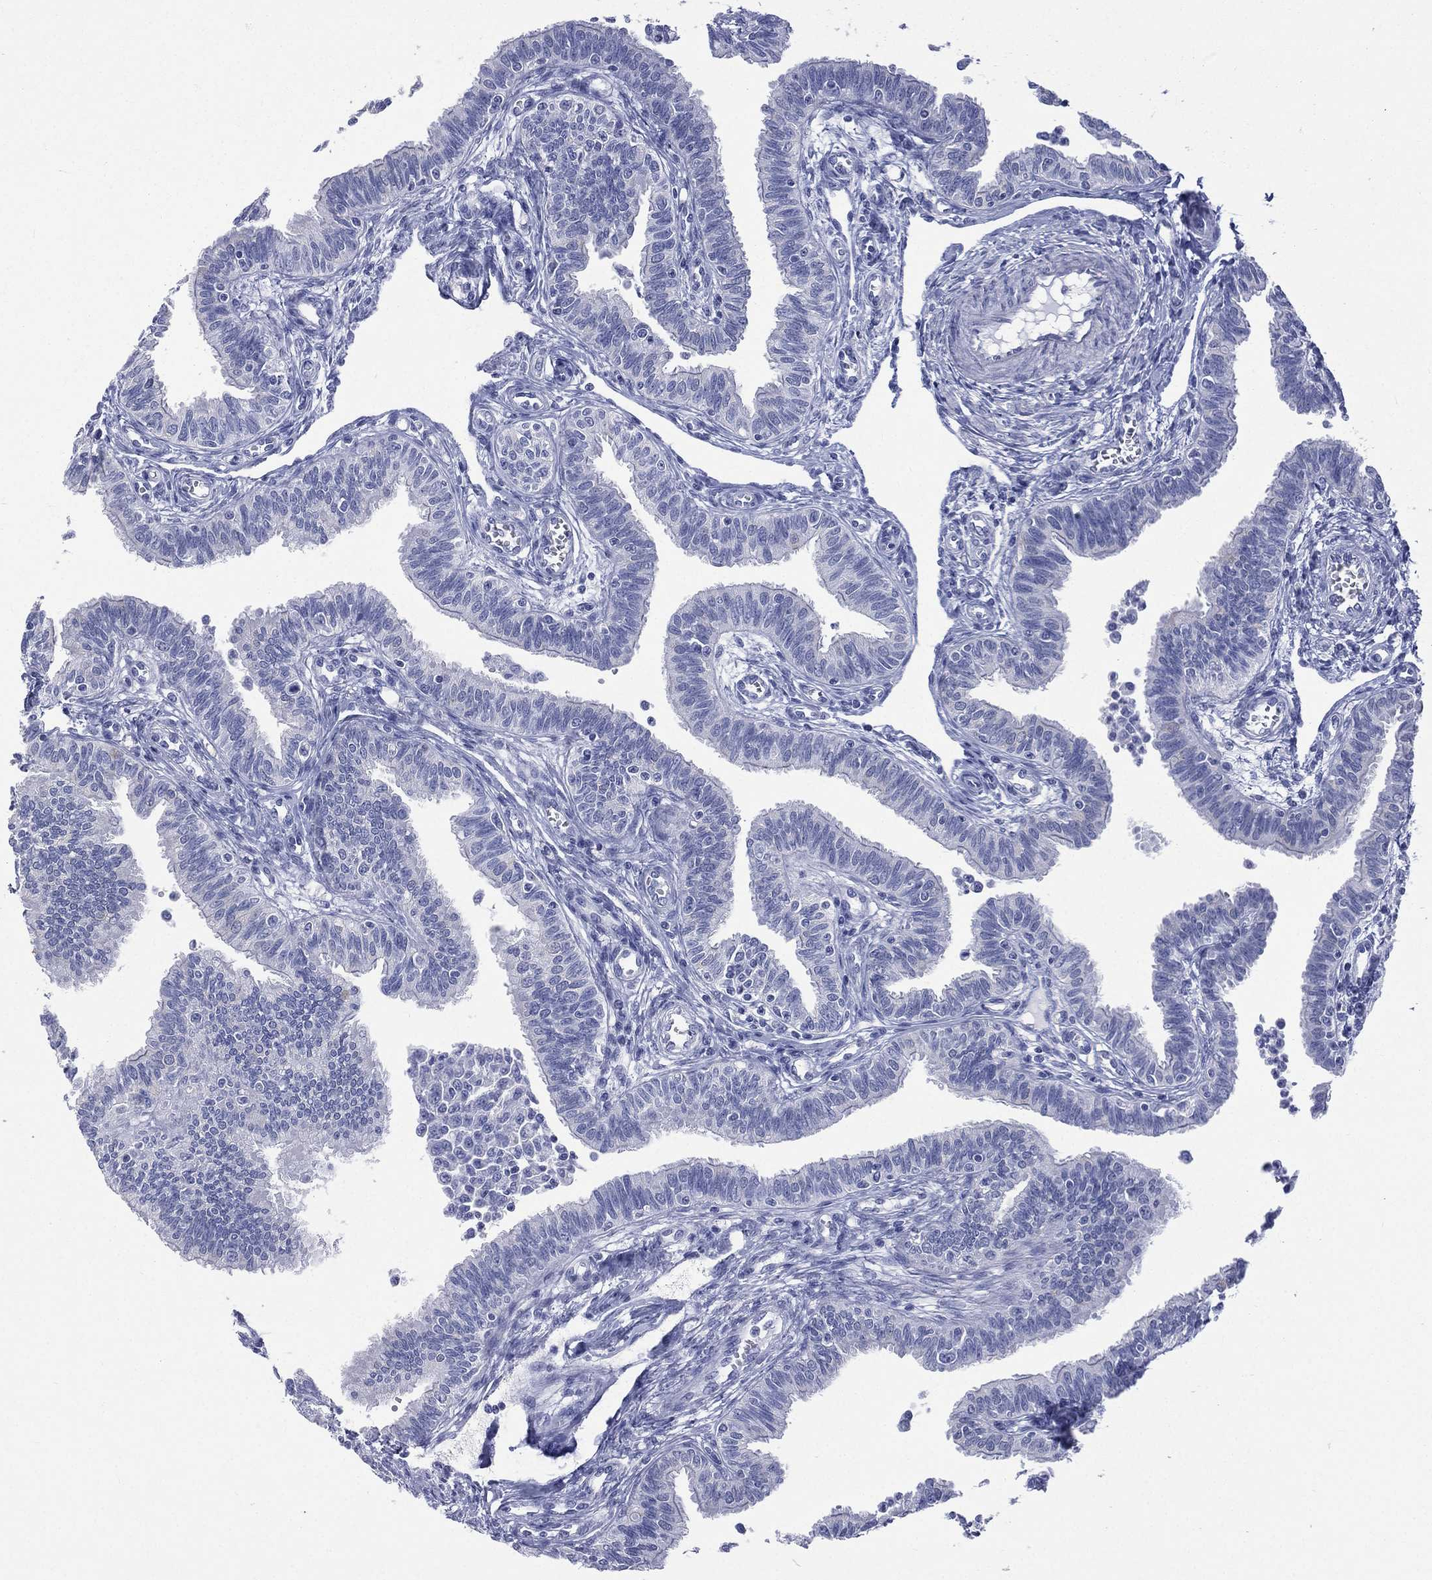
{"staining": {"intensity": "strong", "quantity": "<25%", "location": "cytoplasmic/membranous"}, "tissue": "fallopian tube", "cell_type": "Glandular cells", "image_type": "normal", "snomed": [{"axis": "morphology", "description": "Normal tissue, NOS"}, {"axis": "topography", "description": "Fallopian tube"}], "caption": "Approximately <25% of glandular cells in benign fallopian tube show strong cytoplasmic/membranous protein expression as visualized by brown immunohistochemical staining.", "gene": "CES2", "patient": {"sex": "female", "age": 36}}